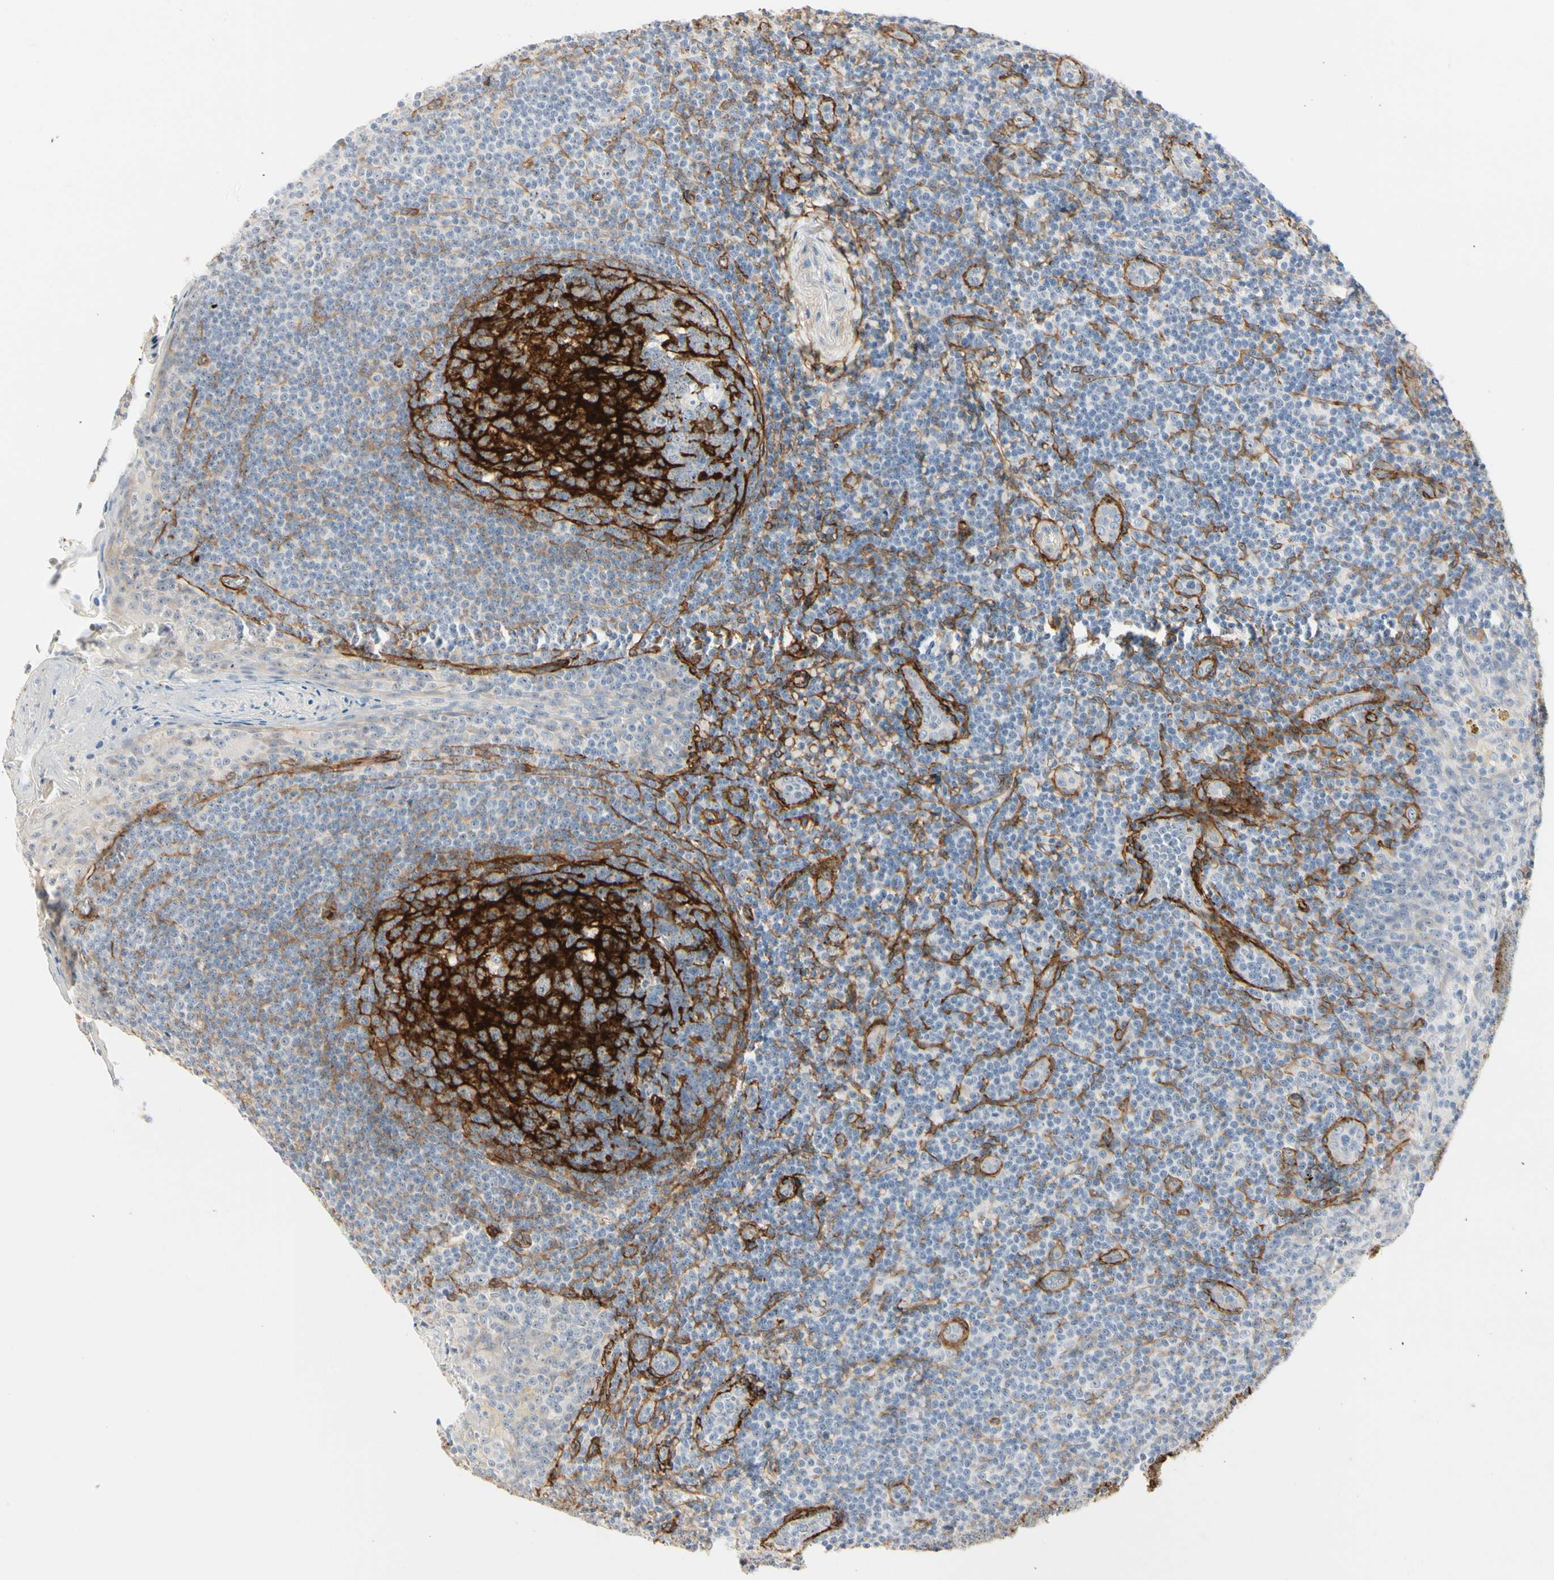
{"staining": {"intensity": "negative", "quantity": "none", "location": "none"}, "tissue": "tonsil", "cell_type": "Germinal center cells", "image_type": "normal", "snomed": [{"axis": "morphology", "description": "Normal tissue, NOS"}, {"axis": "topography", "description": "Tonsil"}], "caption": "Immunohistochemical staining of benign tonsil reveals no significant positivity in germinal center cells.", "gene": "GGT5", "patient": {"sex": "male", "age": 31}}